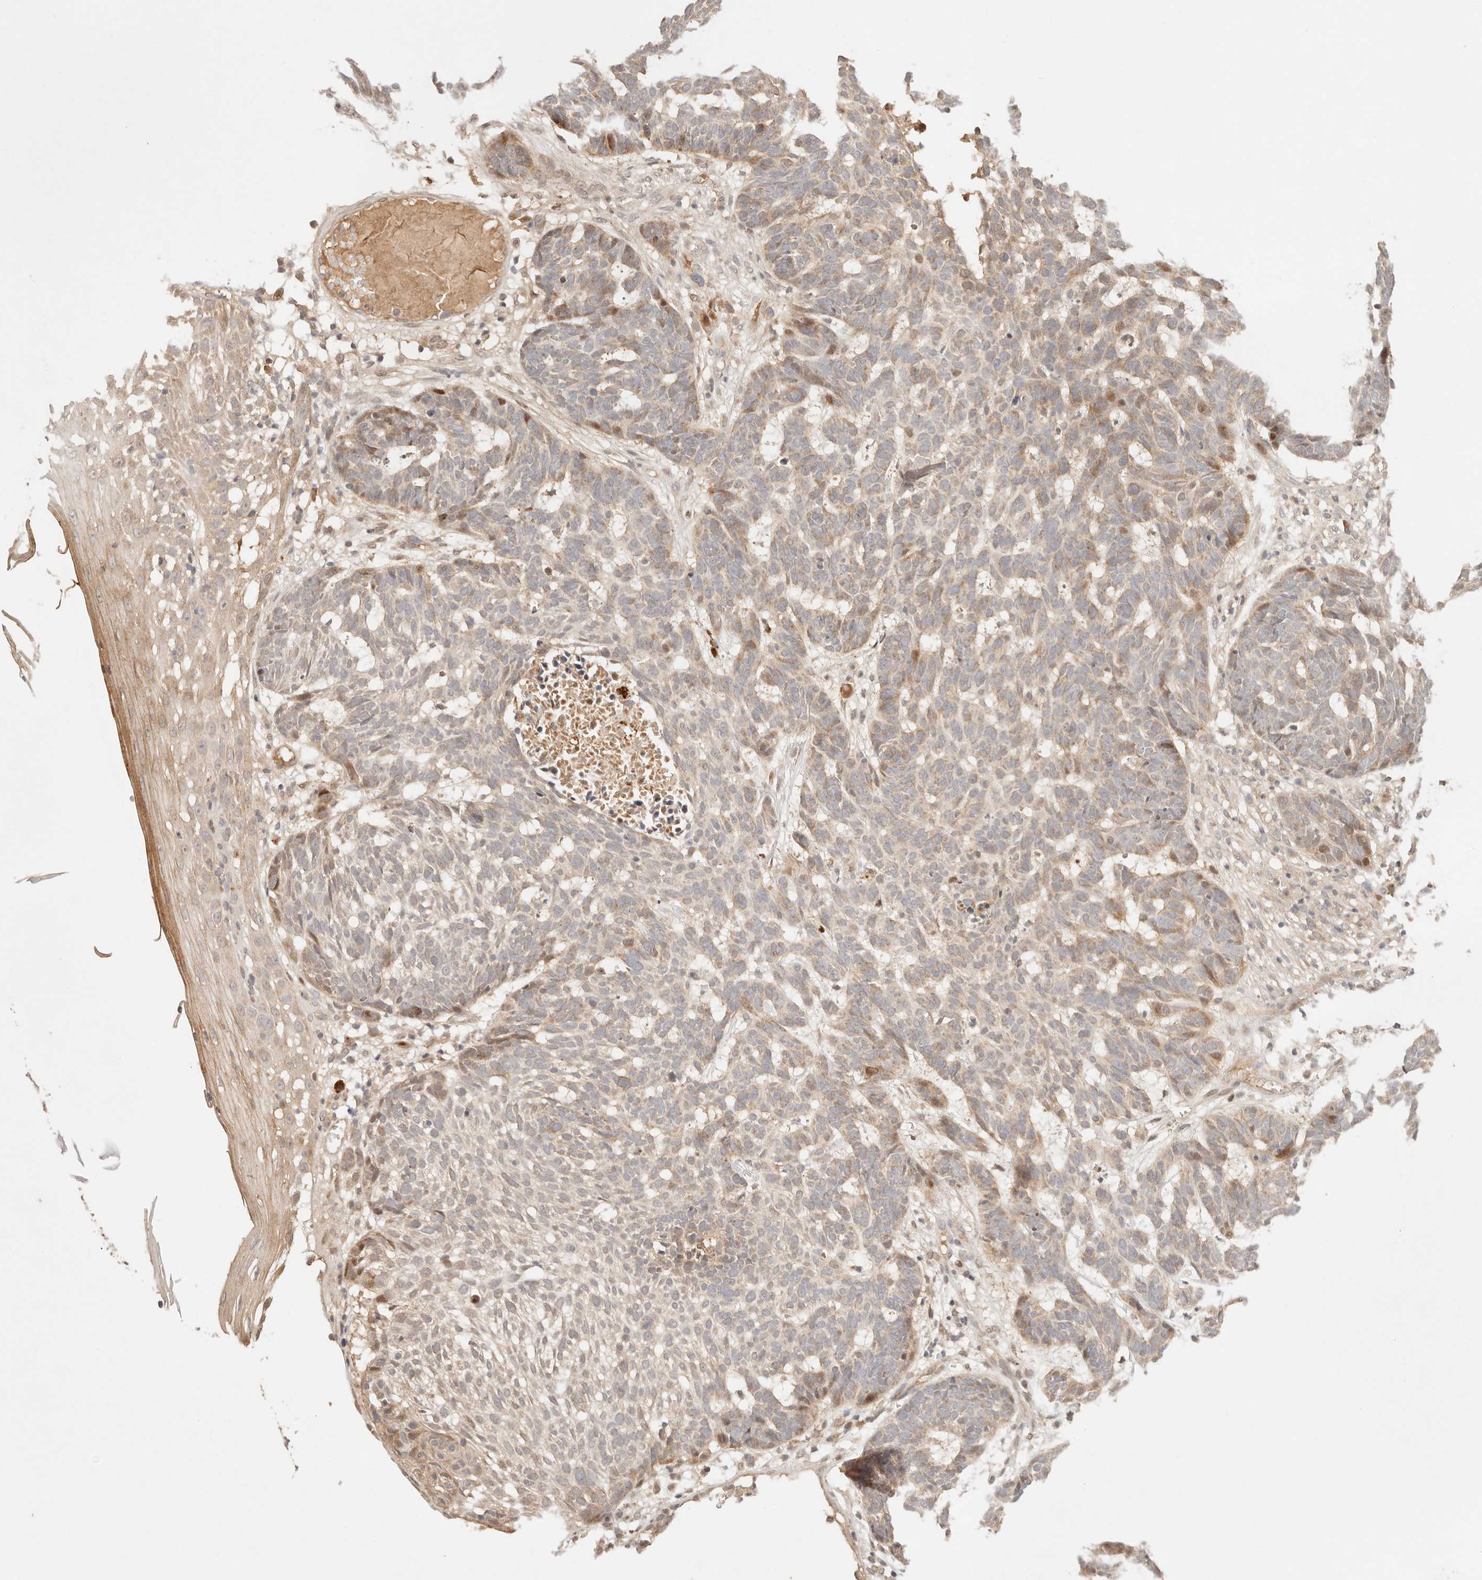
{"staining": {"intensity": "moderate", "quantity": "25%-75%", "location": "cytoplasmic/membranous"}, "tissue": "skin cancer", "cell_type": "Tumor cells", "image_type": "cancer", "snomed": [{"axis": "morphology", "description": "Basal cell carcinoma"}, {"axis": "topography", "description": "Skin"}], "caption": "This image exhibits skin cancer (basal cell carcinoma) stained with IHC to label a protein in brown. The cytoplasmic/membranous of tumor cells show moderate positivity for the protein. Nuclei are counter-stained blue.", "gene": "PHLDA3", "patient": {"sex": "male", "age": 85}}